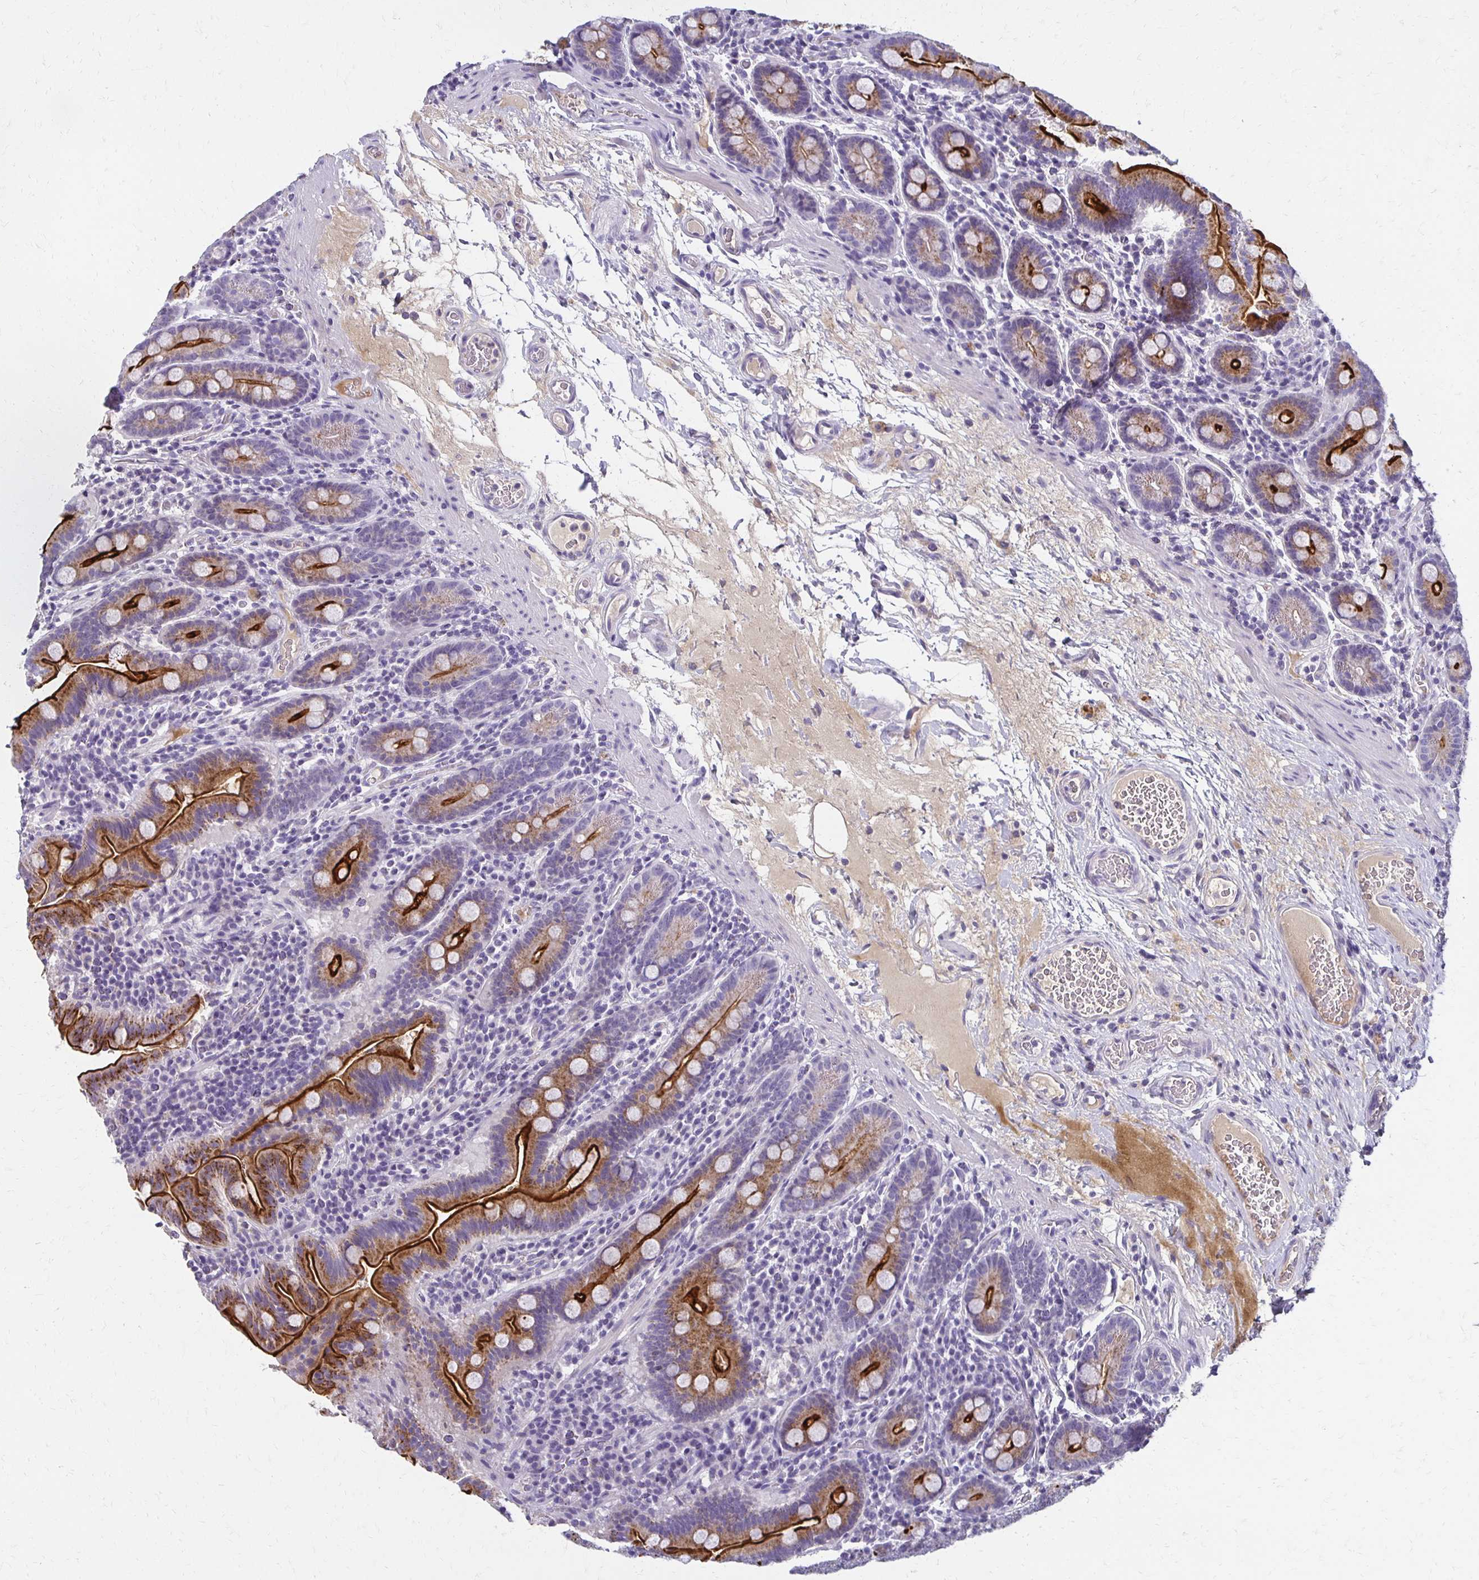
{"staining": {"intensity": "strong", "quantity": "25%-75%", "location": "cytoplasmic/membranous"}, "tissue": "small intestine", "cell_type": "Glandular cells", "image_type": "normal", "snomed": [{"axis": "morphology", "description": "Normal tissue, NOS"}, {"axis": "topography", "description": "Small intestine"}], "caption": "Glandular cells reveal high levels of strong cytoplasmic/membranous positivity in about 25%-75% of cells in normal small intestine.", "gene": "BBS12", "patient": {"sex": "male", "age": 26}}